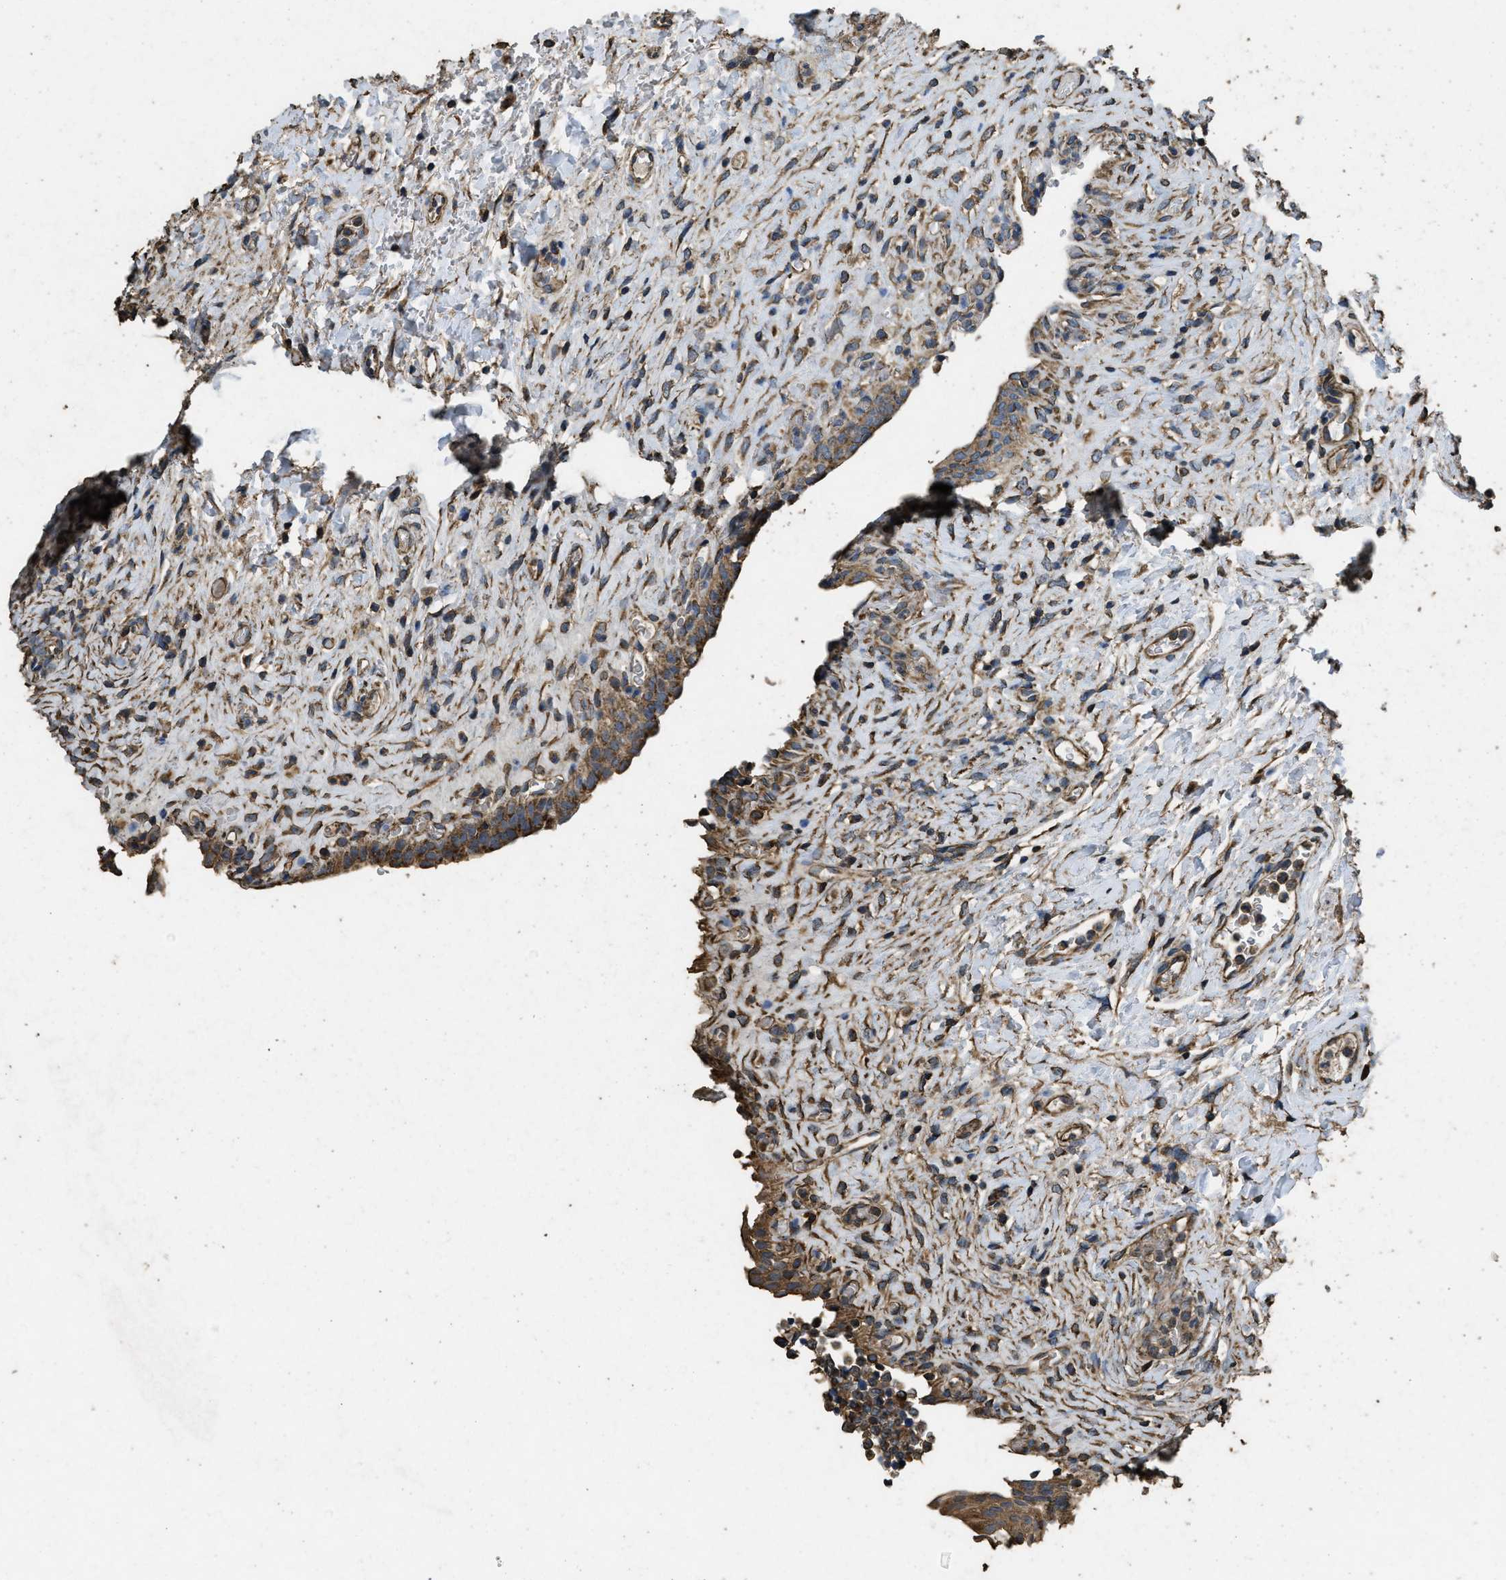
{"staining": {"intensity": "moderate", "quantity": ">75%", "location": "cytoplasmic/membranous"}, "tissue": "urinary bladder", "cell_type": "Urothelial cells", "image_type": "normal", "snomed": [{"axis": "morphology", "description": "Urothelial carcinoma, High grade"}, {"axis": "topography", "description": "Urinary bladder"}], "caption": "Normal urinary bladder was stained to show a protein in brown. There is medium levels of moderate cytoplasmic/membranous positivity in about >75% of urothelial cells.", "gene": "CYRIA", "patient": {"sex": "male", "age": 46}}